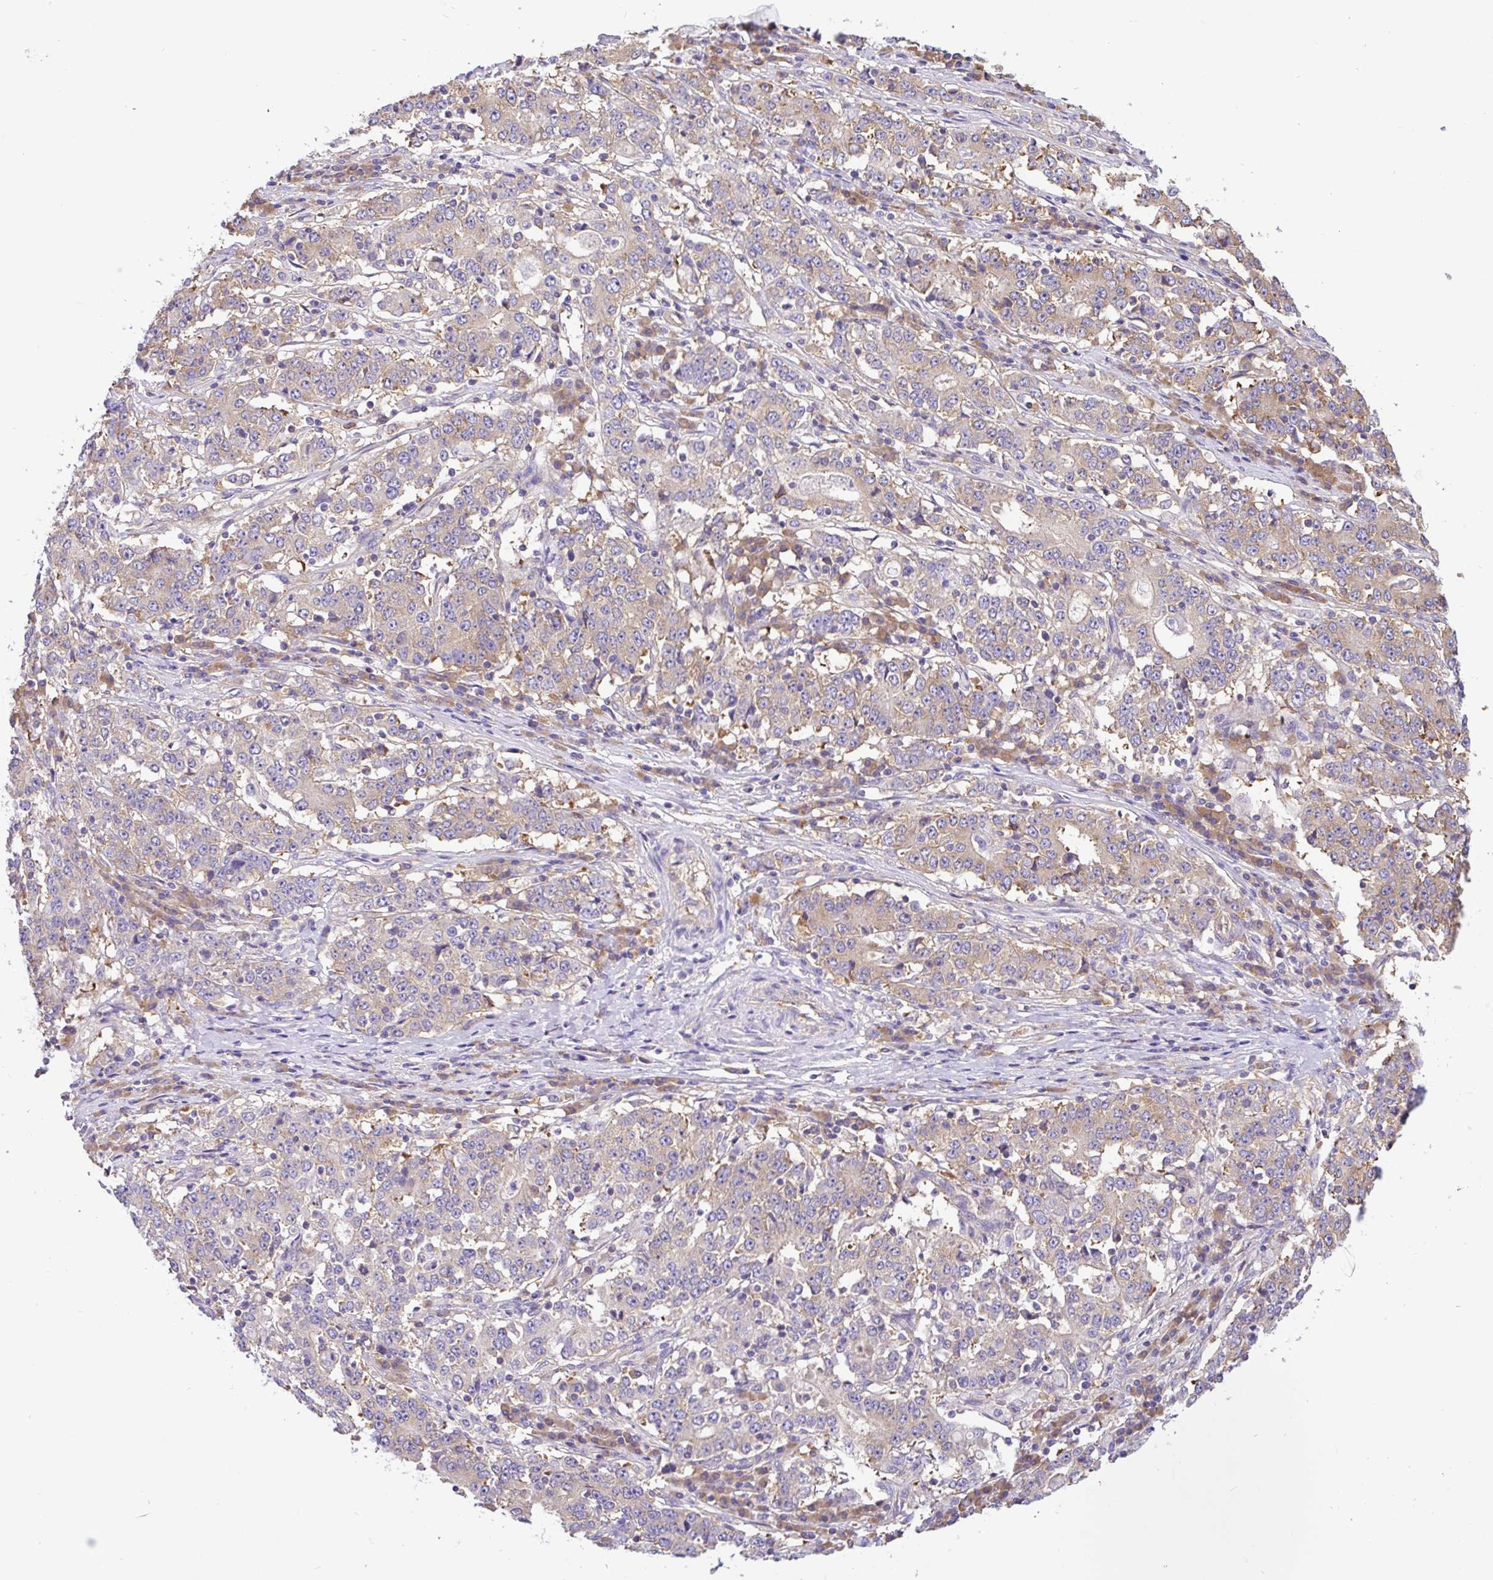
{"staining": {"intensity": "weak", "quantity": "25%-75%", "location": "cytoplasmic/membranous"}, "tissue": "stomach cancer", "cell_type": "Tumor cells", "image_type": "cancer", "snomed": [{"axis": "morphology", "description": "Adenocarcinoma, NOS"}, {"axis": "topography", "description": "Stomach"}], "caption": "Immunohistochemical staining of stomach cancer shows low levels of weak cytoplasmic/membranous positivity in about 25%-75% of tumor cells.", "gene": "GFPT2", "patient": {"sex": "male", "age": 59}}